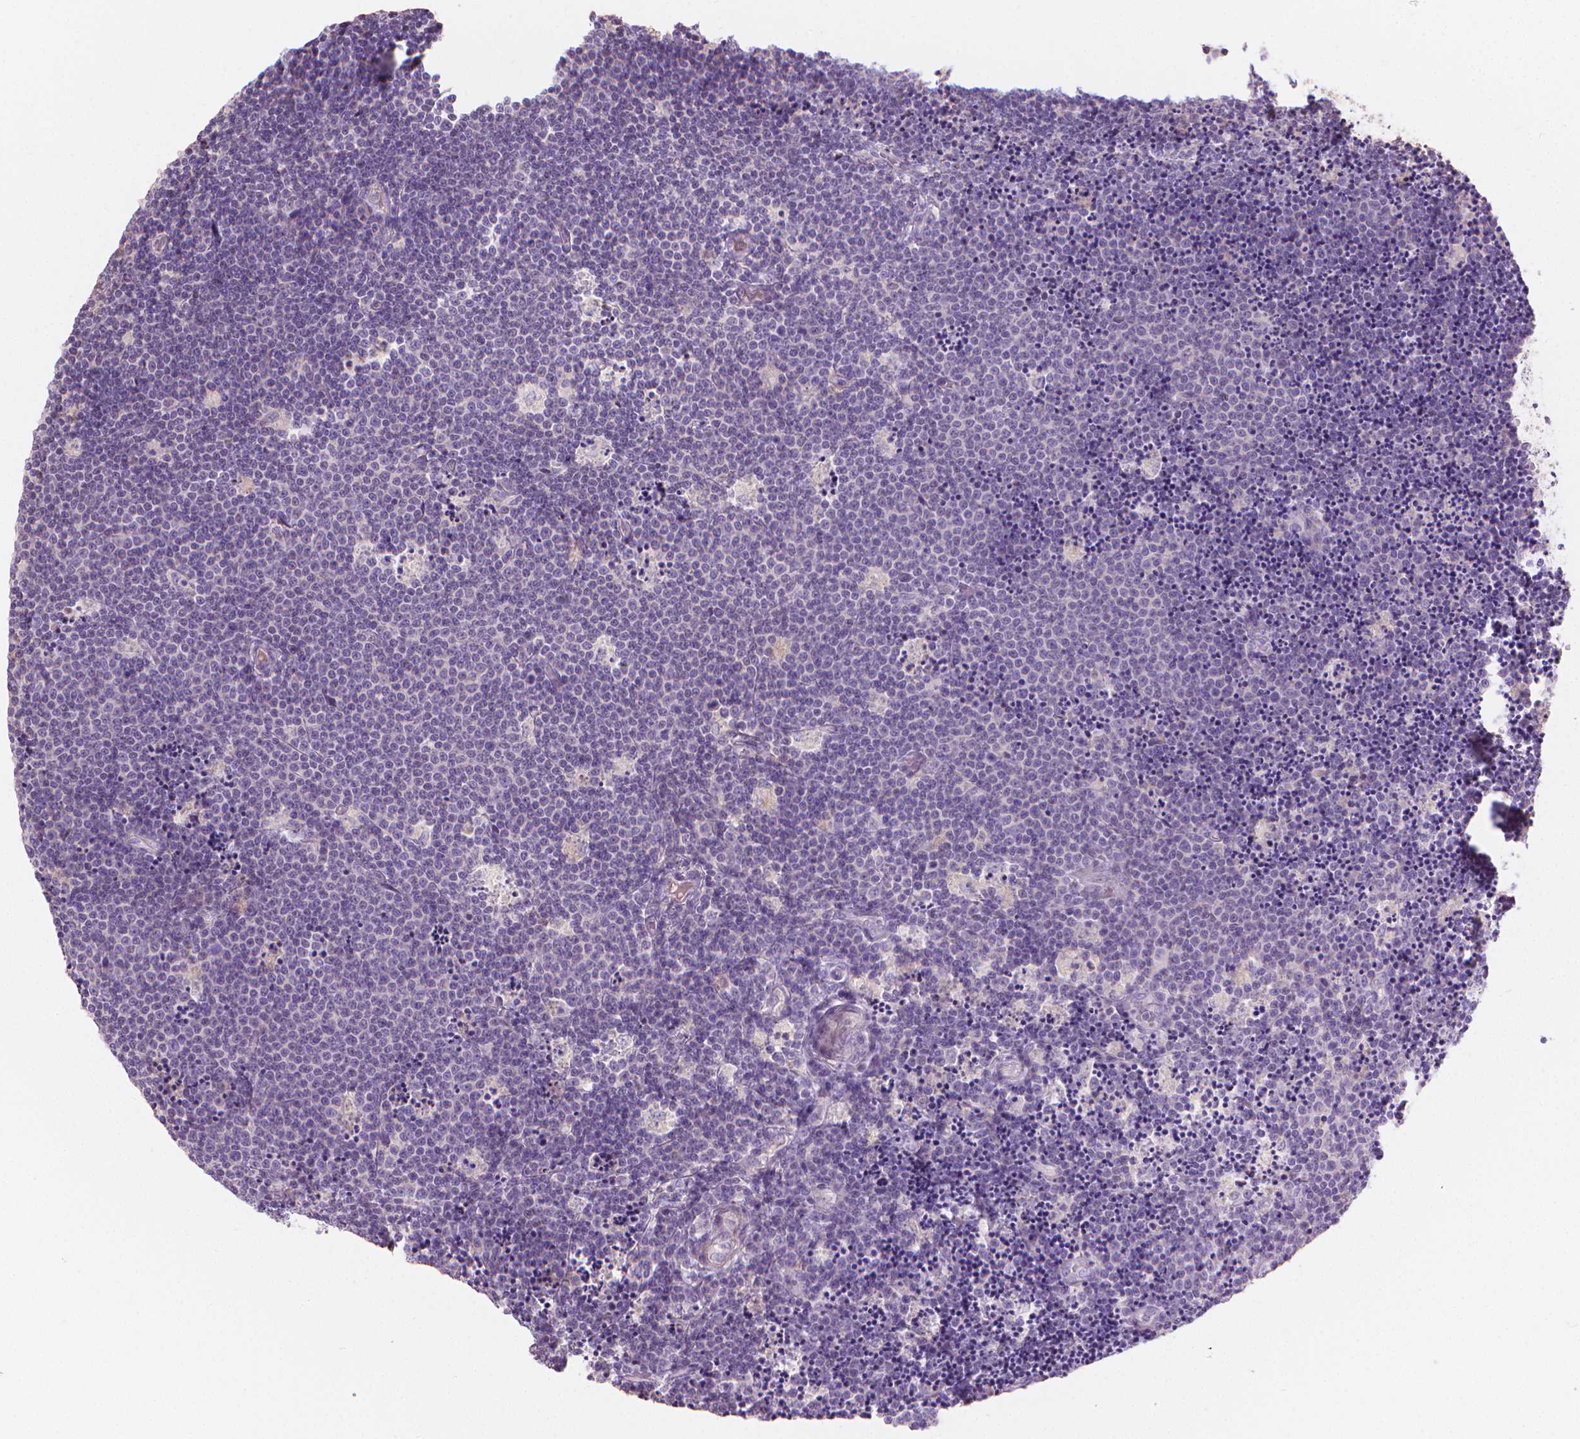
{"staining": {"intensity": "negative", "quantity": "none", "location": "none"}, "tissue": "lymphoma", "cell_type": "Tumor cells", "image_type": "cancer", "snomed": [{"axis": "morphology", "description": "Malignant lymphoma, non-Hodgkin's type, Low grade"}, {"axis": "topography", "description": "Brain"}], "caption": "A photomicrograph of malignant lymphoma, non-Hodgkin's type (low-grade) stained for a protein reveals no brown staining in tumor cells.", "gene": "CABCOCO1", "patient": {"sex": "female", "age": 66}}